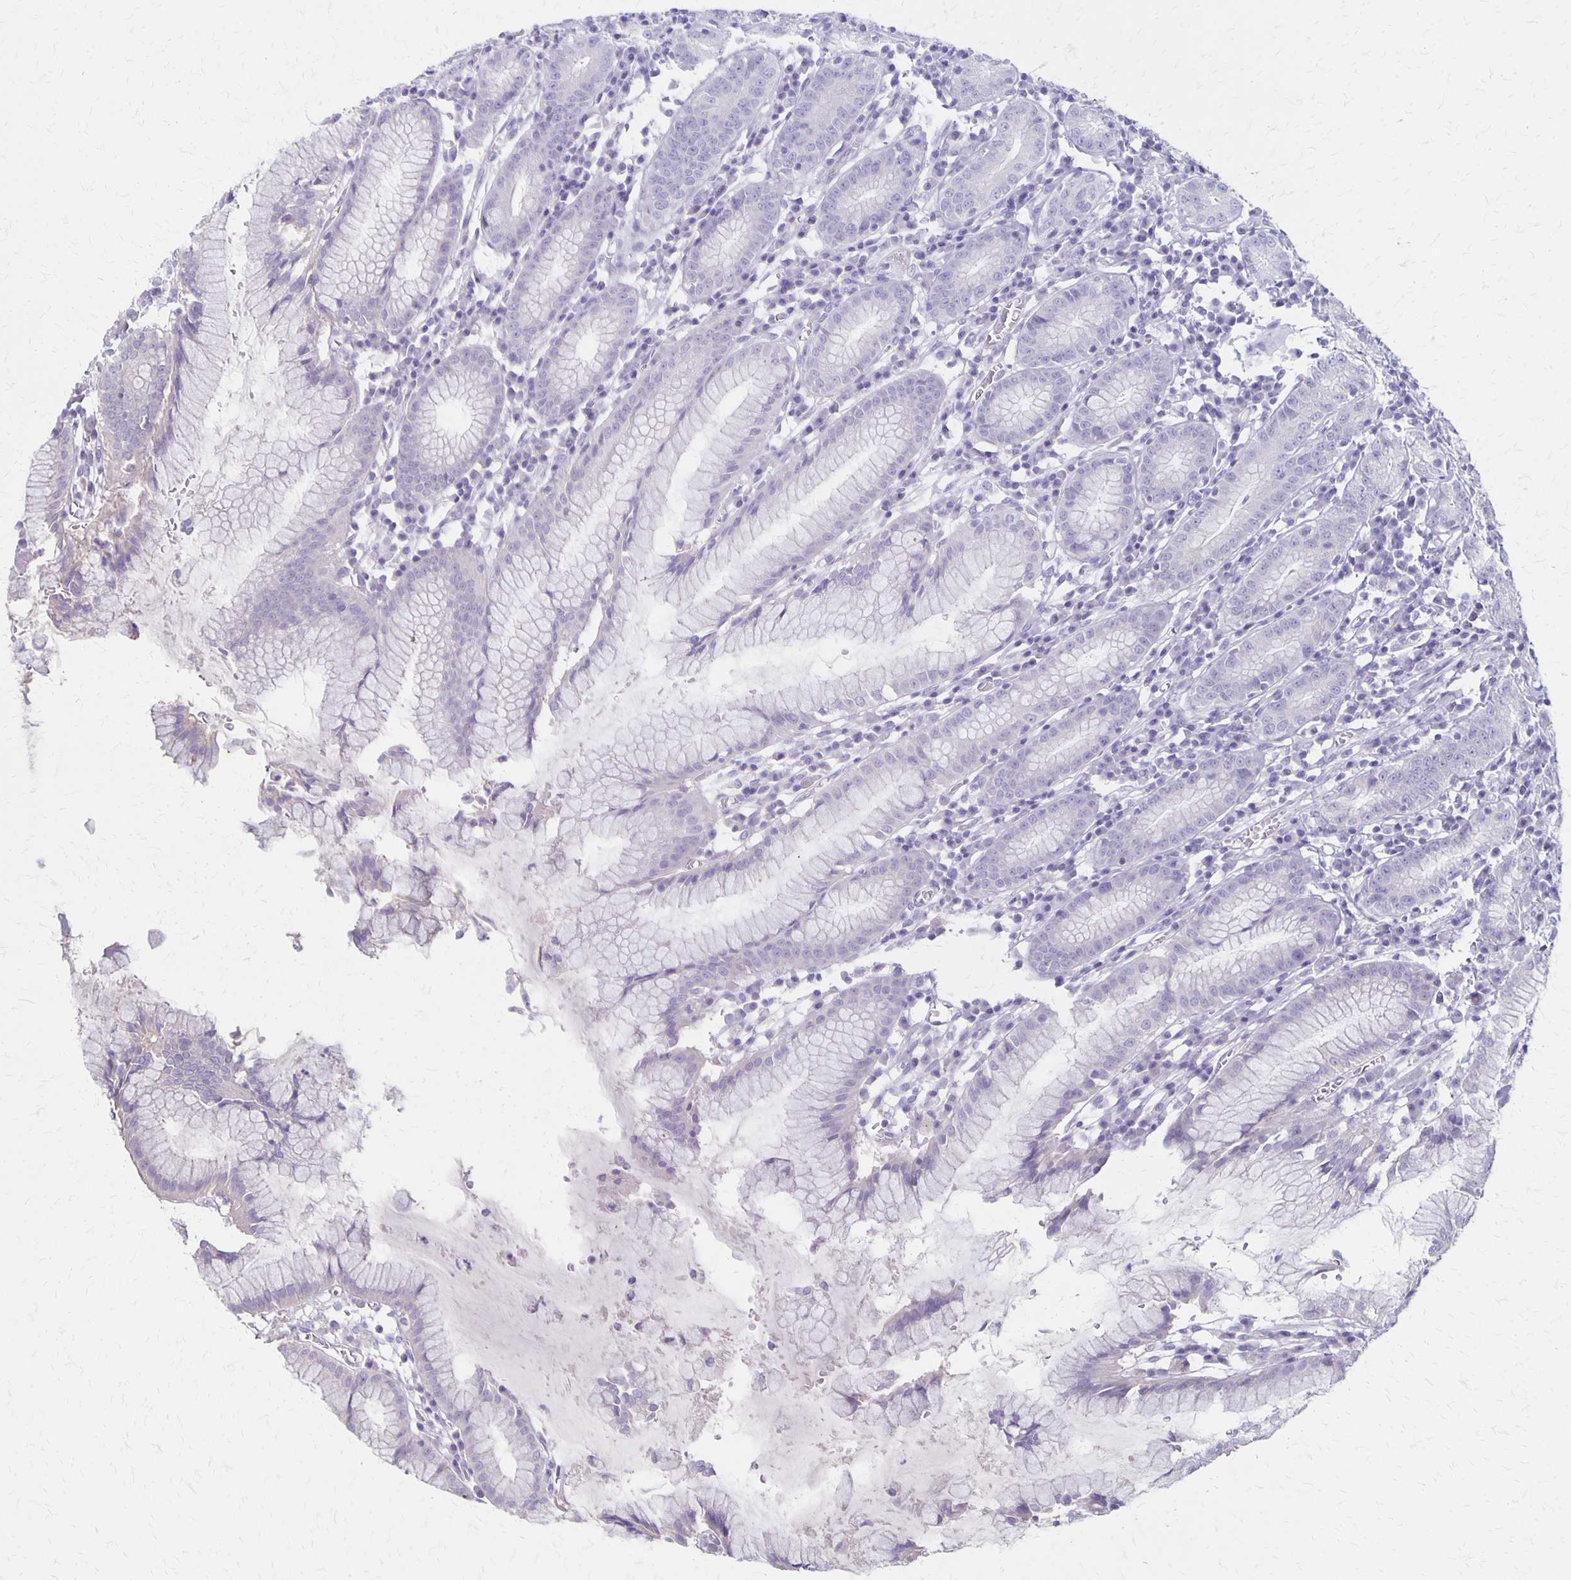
{"staining": {"intensity": "weak", "quantity": "<25%", "location": "cytoplasmic/membranous"}, "tissue": "stomach", "cell_type": "Glandular cells", "image_type": "normal", "snomed": [{"axis": "morphology", "description": "Normal tissue, NOS"}, {"axis": "topography", "description": "Stomach"}], "caption": "Glandular cells show no significant protein staining in benign stomach. (IHC, brightfield microscopy, high magnification).", "gene": "PROM2", "patient": {"sex": "male", "age": 55}}